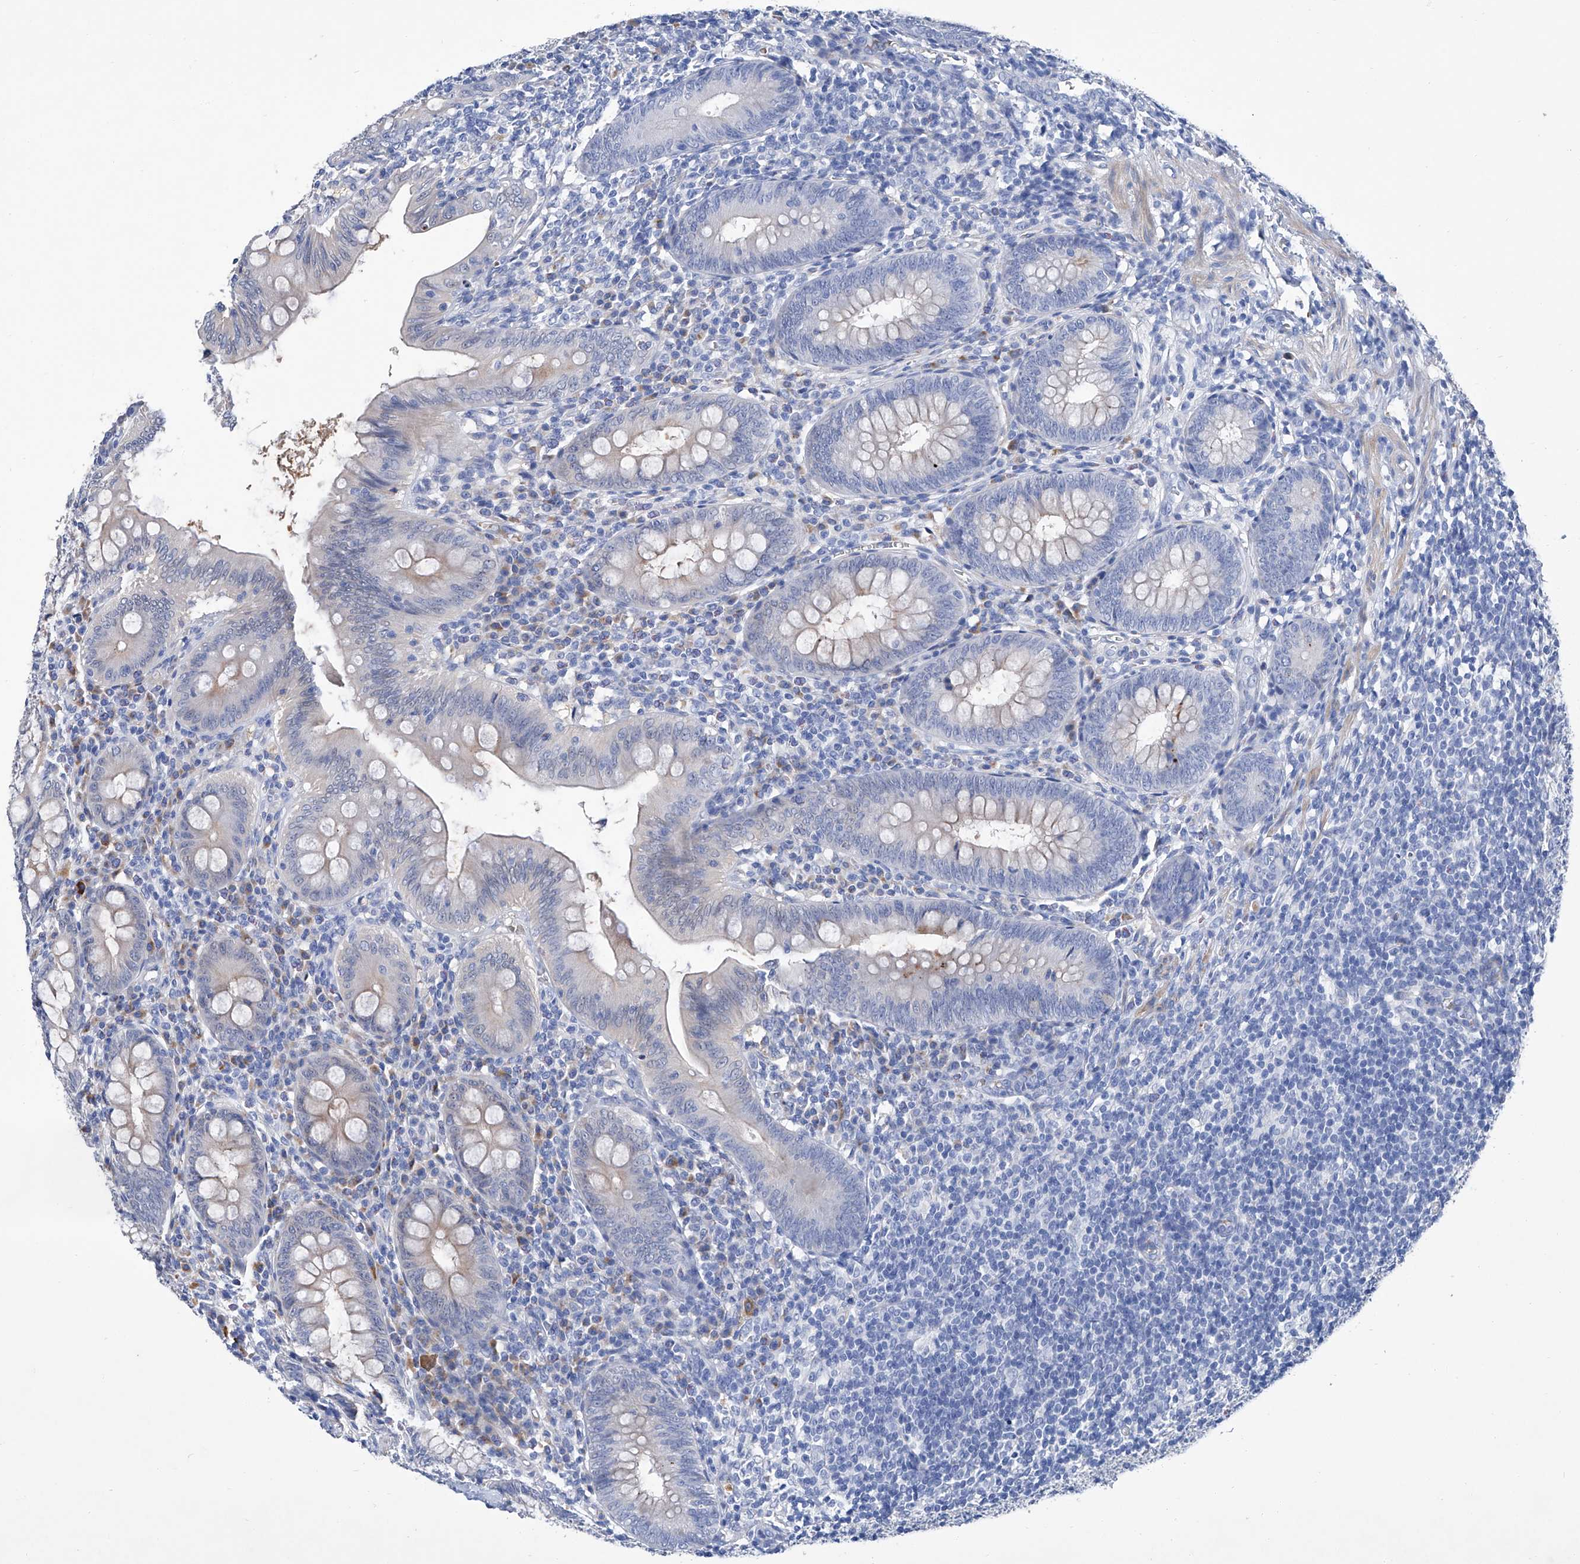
{"staining": {"intensity": "weak", "quantity": "25%-75%", "location": "cytoplasmic/membranous"}, "tissue": "appendix", "cell_type": "Glandular cells", "image_type": "normal", "snomed": [{"axis": "morphology", "description": "Normal tissue, NOS"}, {"axis": "topography", "description": "Appendix"}], "caption": "Unremarkable appendix was stained to show a protein in brown. There is low levels of weak cytoplasmic/membranous positivity in approximately 25%-75% of glandular cells.", "gene": "GPT", "patient": {"sex": "male", "age": 14}}